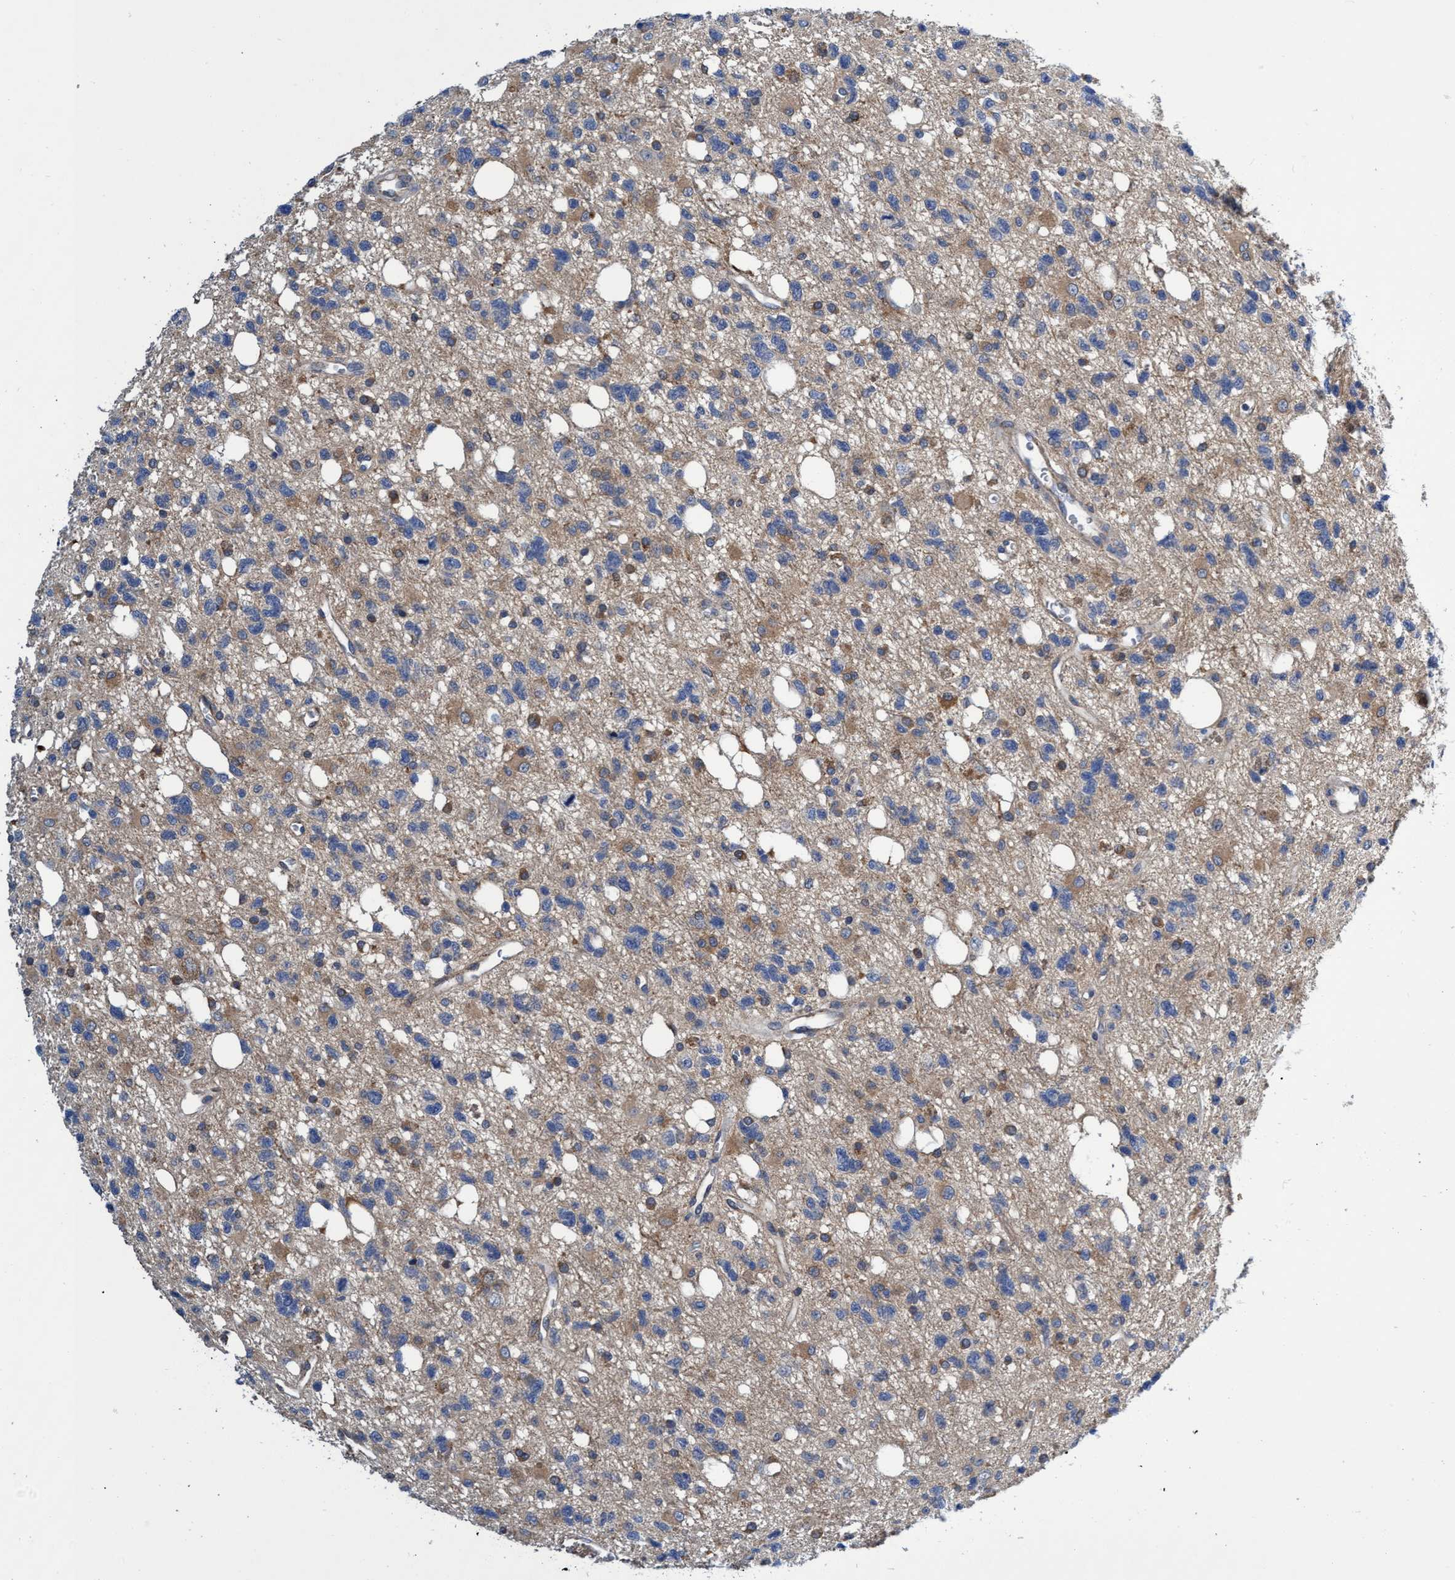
{"staining": {"intensity": "weak", "quantity": "25%-75%", "location": "cytoplasmic/membranous"}, "tissue": "glioma", "cell_type": "Tumor cells", "image_type": "cancer", "snomed": [{"axis": "morphology", "description": "Glioma, malignant, High grade"}, {"axis": "topography", "description": "Brain"}], "caption": "Immunohistochemistry (IHC) (DAB) staining of human malignant glioma (high-grade) exhibits weak cytoplasmic/membranous protein staining in approximately 25%-75% of tumor cells. The staining is performed using DAB brown chromogen to label protein expression. The nuclei are counter-stained blue using hematoxylin.", "gene": "CRYZ", "patient": {"sex": "female", "age": 62}}